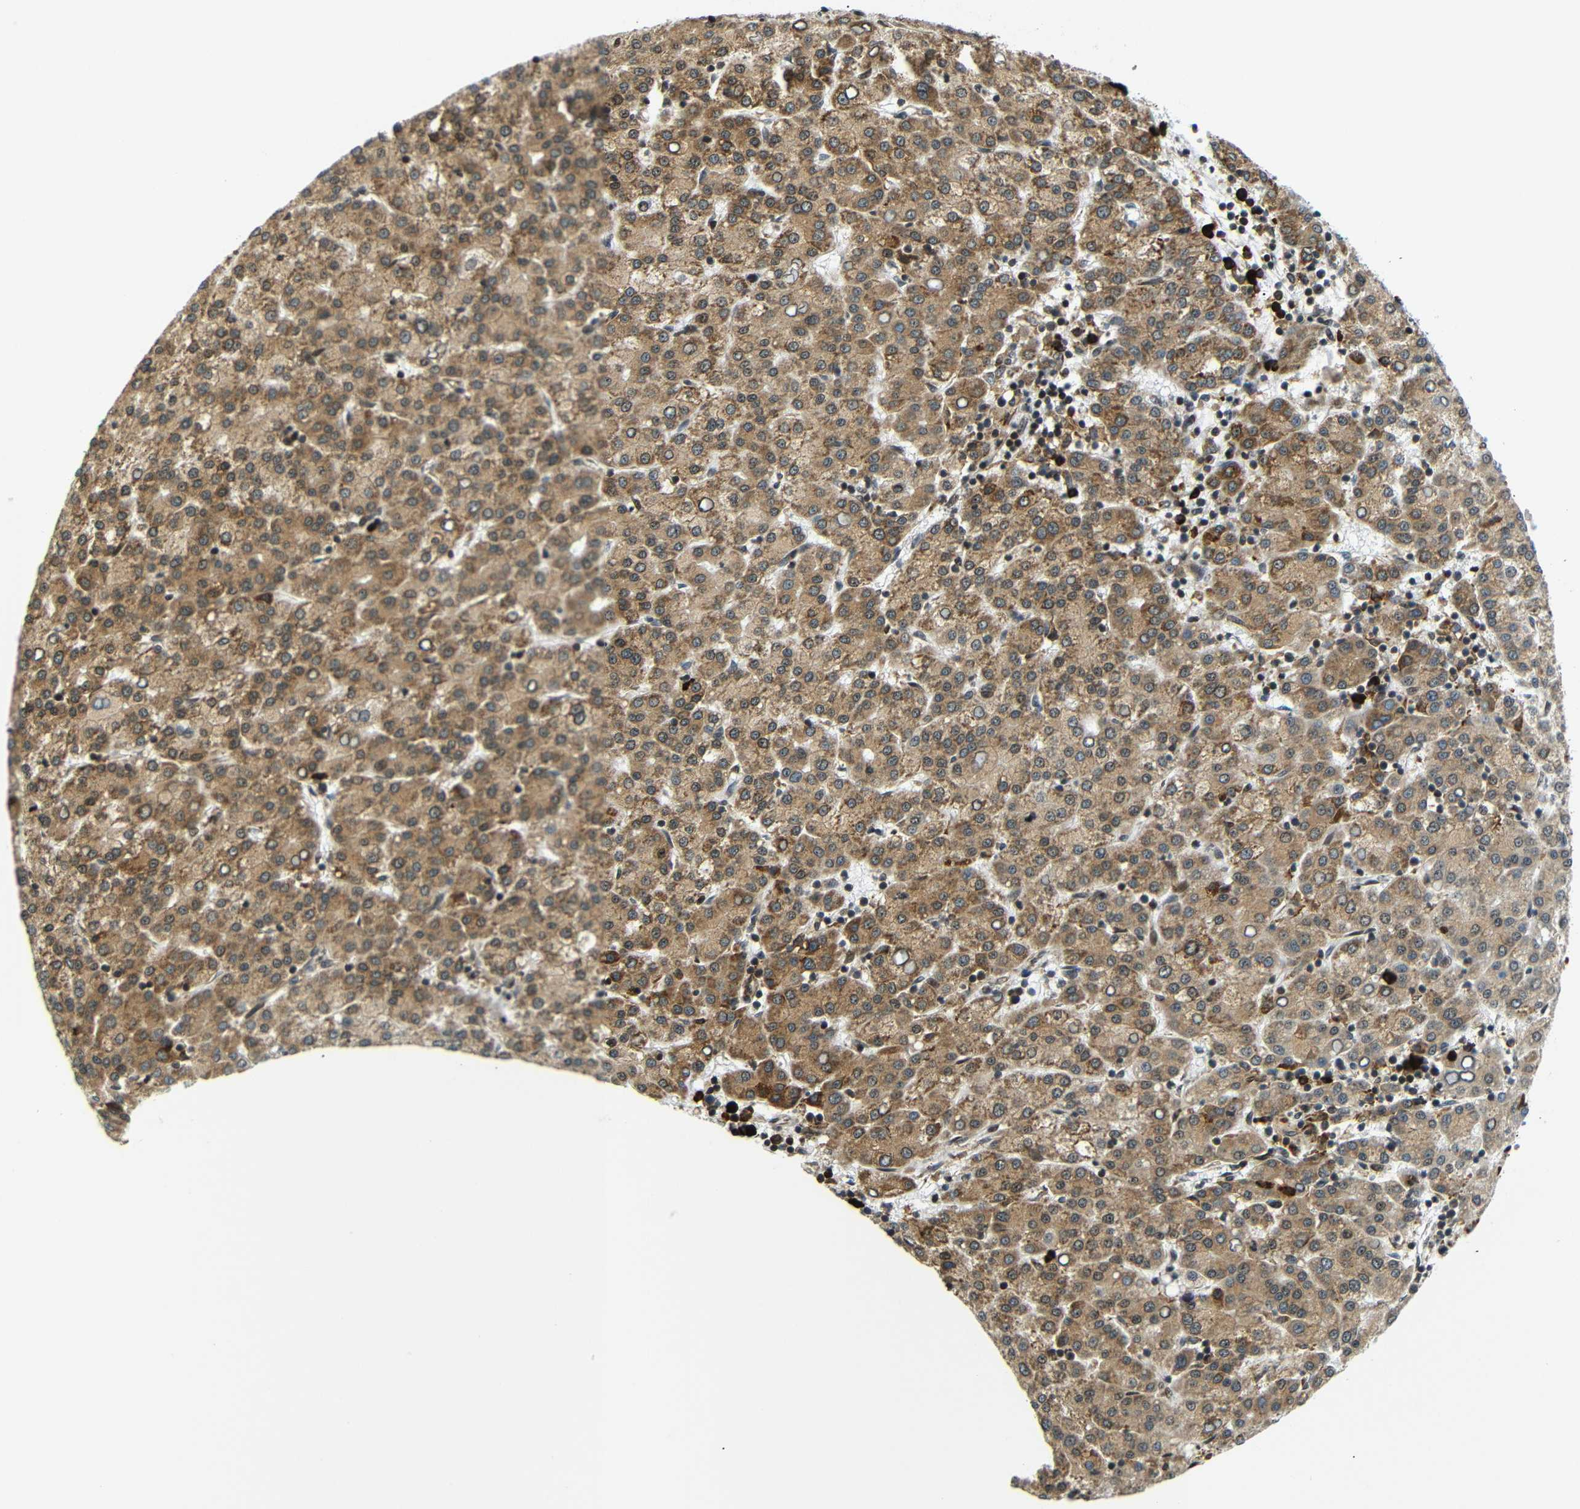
{"staining": {"intensity": "moderate", "quantity": ">75%", "location": "cytoplasmic/membranous"}, "tissue": "liver cancer", "cell_type": "Tumor cells", "image_type": "cancer", "snomed": [{"axis": "morphology", "description": "Carcinoma, Hepatocellular, NOS"}, {"axis": "topography", "description": "Liver"}], "caption": "Liver cancer tissue displays moderate cytoplasmic/membranous staining in about >75% of tumor cells, visualized by immunohistochemistry.", "gene": "SPCS2", "patient": {"sex": "female", "age": 58}}